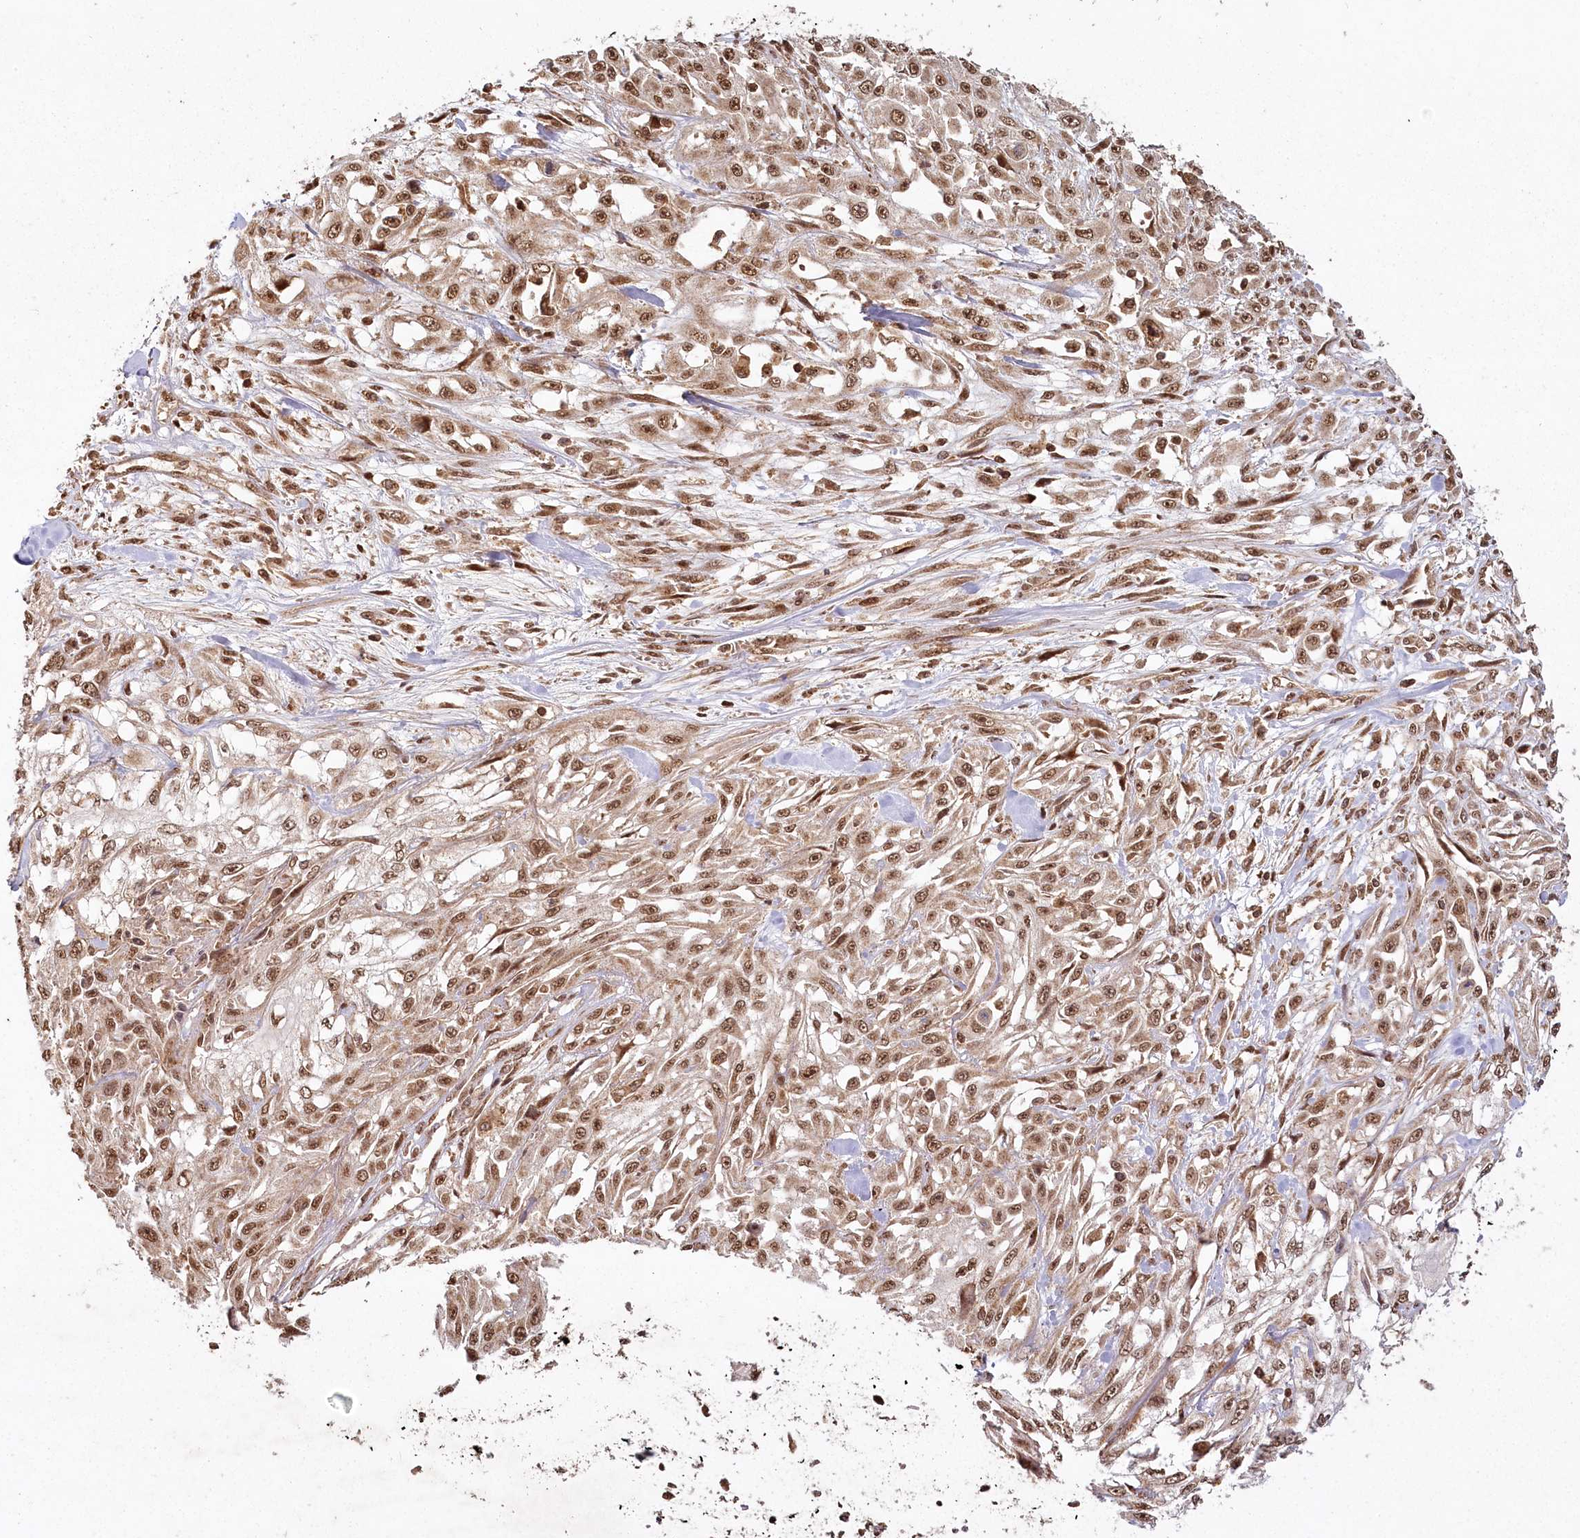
{"staining": {"intensity": "moderate", "quantity": ">75%", "location": "nuclear"}, "tissue": "skin cancer", "cell_type": "Tumor cells", "image_type": "cancer", "snomed": [{"axis": "morphology", "description": "Squamous cell carcinoma, NOS"}, {"axis": "morphology", "description": "Squamous cell carcinoma, metastatic, NOS"}, {"axis": "topography", "description": "Skin"}, {"axis": "topography", "description": "Lymph node"}], "caption": "Metastatic squamous cell carcinoma (skin) tissue displays moderate nuclear staining in approximately >75% of tumor cells Nuclei are stained in blue.", "gene": "MICU1", "patient": {"sex": "male", "age": 75}}